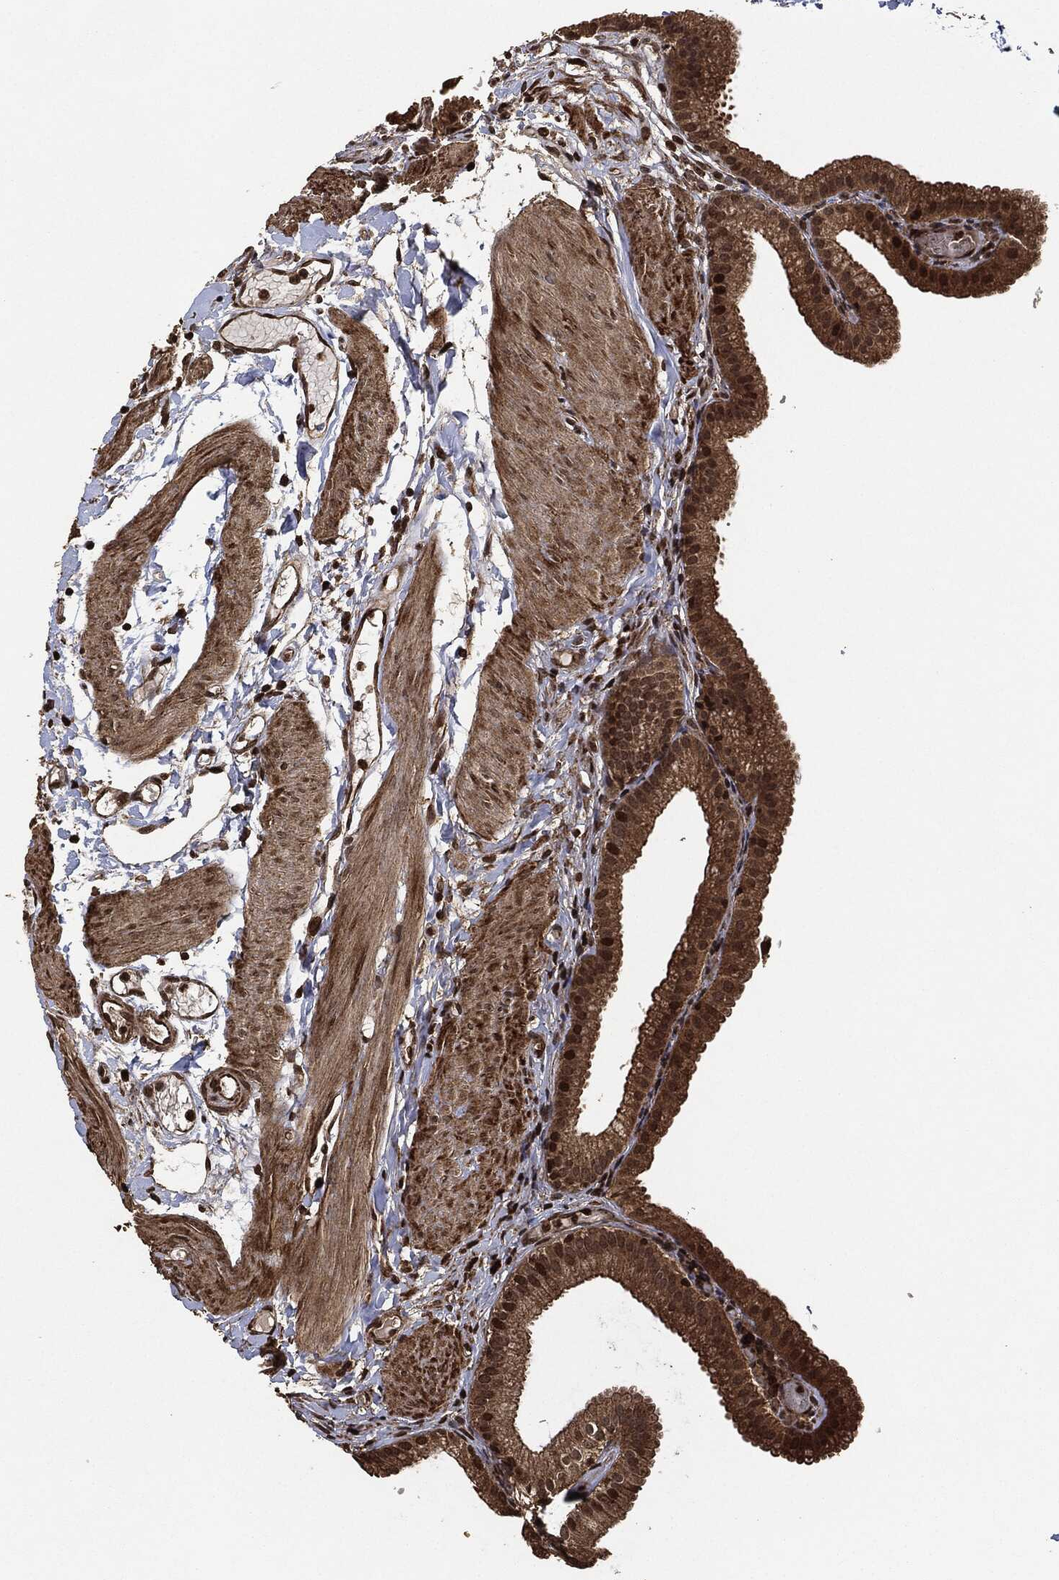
{"staining": {"intensity": "strong", "quantity": "25%-75%", "location": "cytoplasmic/membranous,nuclear"}, "tissue": "gallbladder", "cell_type": "Glandular cells", "image_type": "normal", "snomed": [{"axis": "morphology", "description": "Normal tissue, NOS"}, {"axis": "topography", "description": "Gallbladder"}, {"axis": "topography", "description": "Peripheral nerve tissue"}], "caption": "Immunohistochemistry (DAB (3,3'-diaminobenzidine)) staining of unremarkable human gallbladder displays strong cytoplasmic/membranous,nuclear protein staining in approximately 25%-75% of glandular cells.", "gene": "PDK1", "patient": {"sex": "female", "age": 45}}